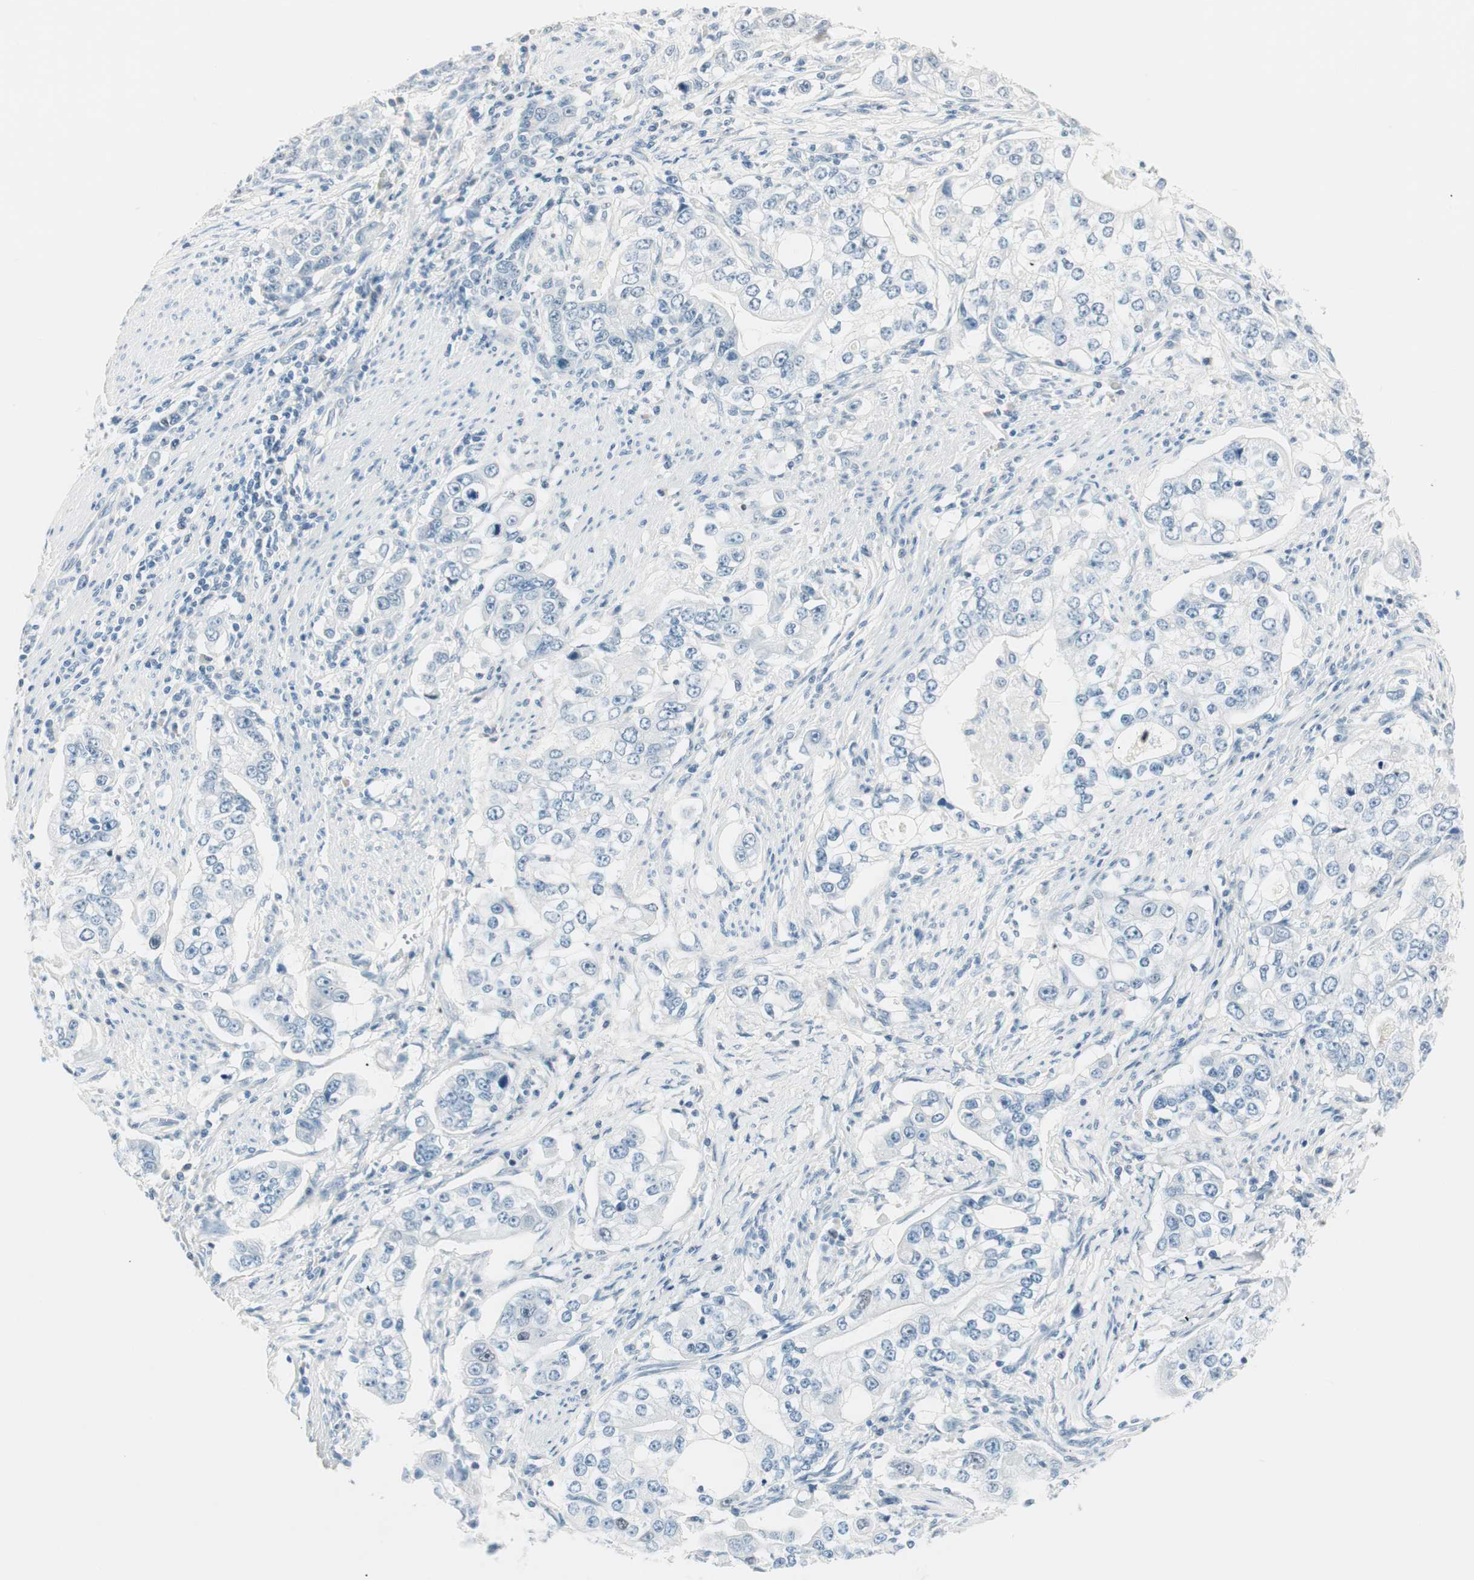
{"staining": {"intensity": "negative", "quantity": "none", "location": "none"}, "tissue": "stomach cancer", "cell_type": "Tumor cells", "image_type": "cancer", "snomed": [{"axis": "morphology", "description": "Adenocarcinoma, NOS"}, {"axis": "topography", "description": "Stomach, lower"}], "caption": "High power microscopy photomicrograph of an IHC micrograph of adenocarcinoma (stomach), revealing no significant positivity in tumor cells.", "gene": "HOXB13", "patient": {"sex": "female", "age": 72}}